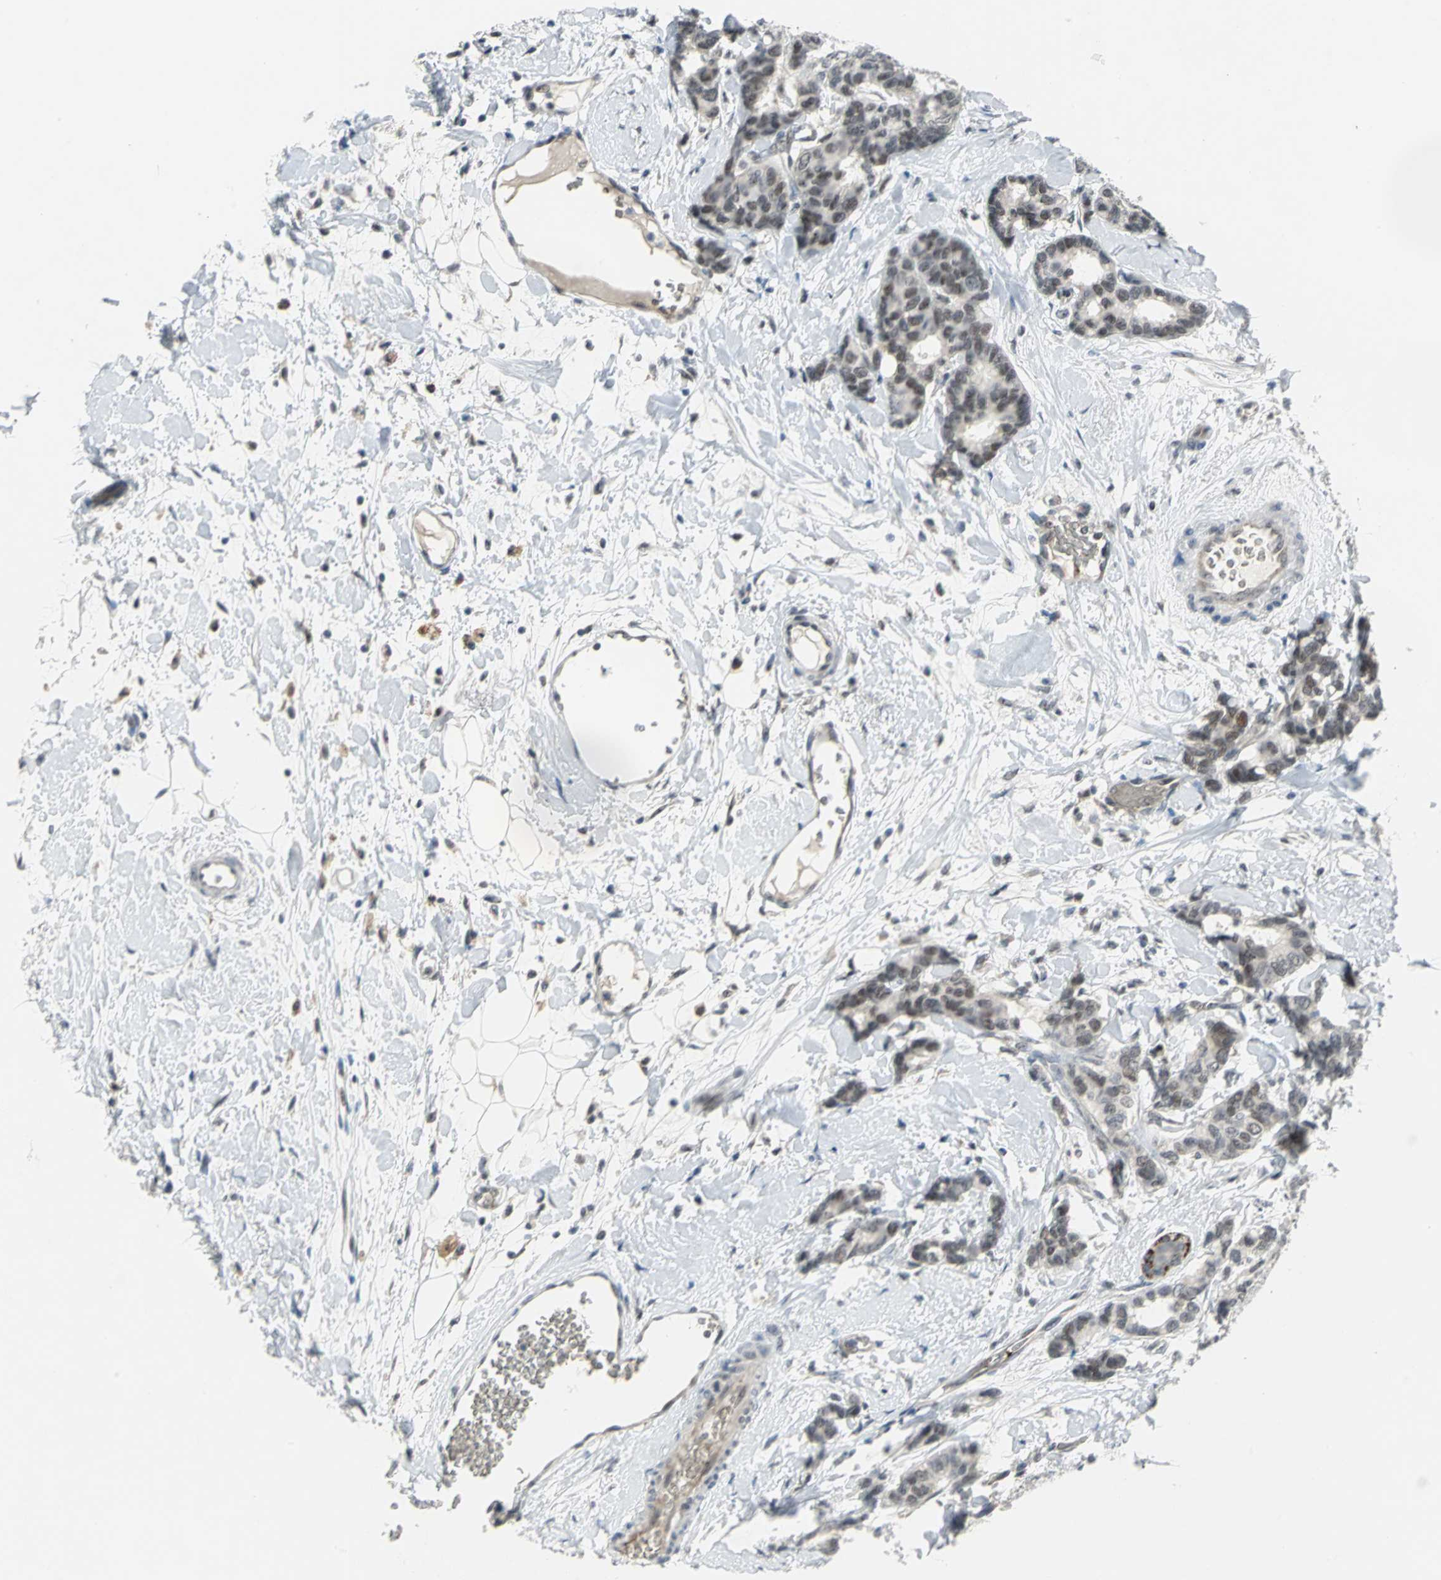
{"staining": {"intensity": "moderate", "quantity": ">75%", "location": "nuclear"}, "tissue": "breast cancer", "cell_type": "Tumor cells", "image_type": "cancer", "snomed": [{"axis": "morphology", "description": "Duct carcinoma"}, {"axis": "topography", "description": "Breast"}], "caption": "Immunohistochemical staining of human breast cancer shows moderate nuclear protein expression in approximately >75% of tumor cells. Nuclei are stained in blue.", "gene": "GLI3", "patient": {"sex": "female", "age": 87}}